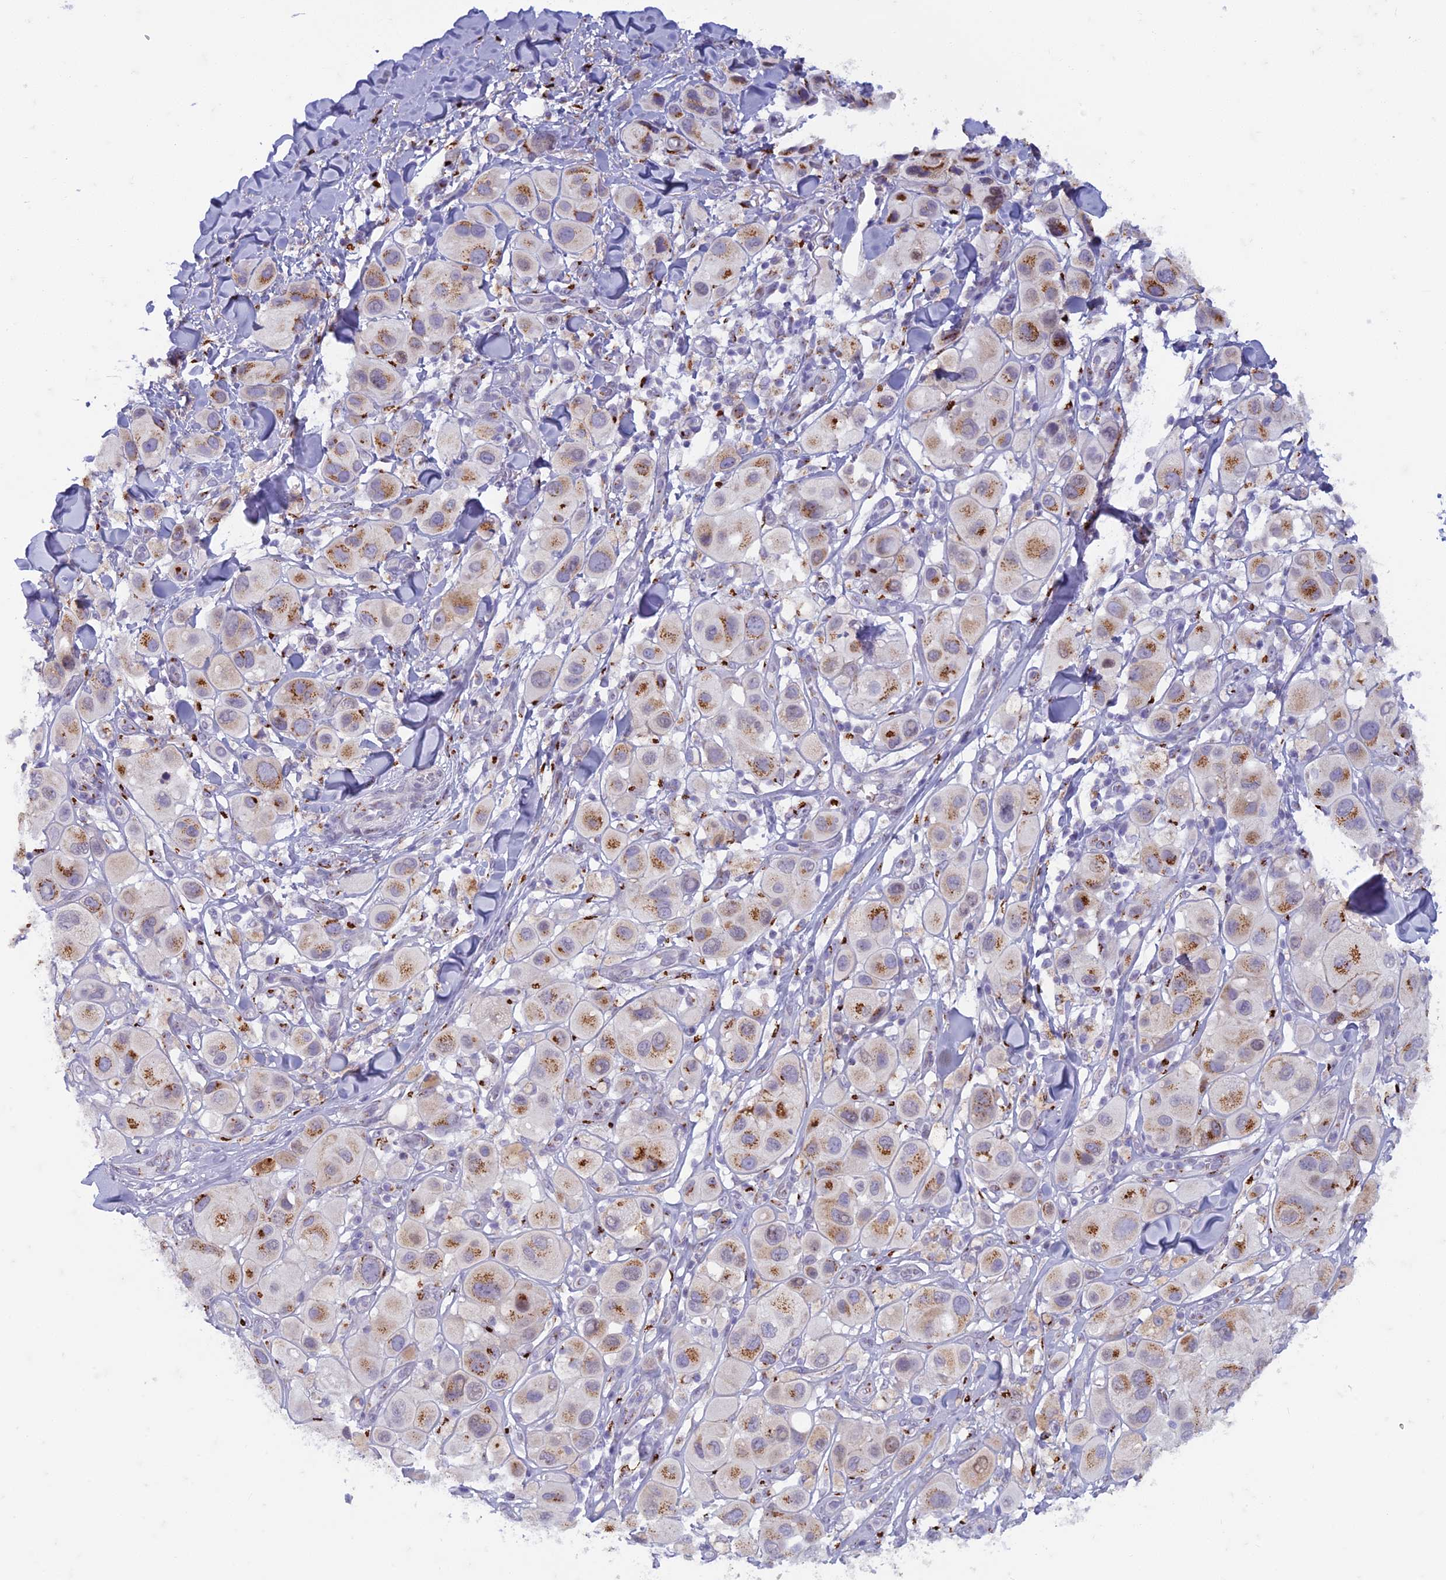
{"staining": {"intensity": "moderate", "quantity": ">75%", "location": "cytoplasmic/membranous"}, "tissue": "melanoma", "cell_type": "Tumor cells", "image_type": "cancer", "snomed": [{"axis": "morphology", "description": "Malignant melanoma, Metastatic site"}, {"axis": "topography", "description": "Skin"}], "caption": "Human melanoma stained with a brown dye shows moderate cytoplasmic/membranous positive positivity in approximately >75% of tumor cells.", "gene": "FAM3C", "patient": {"sex": "male", "age": 41}}